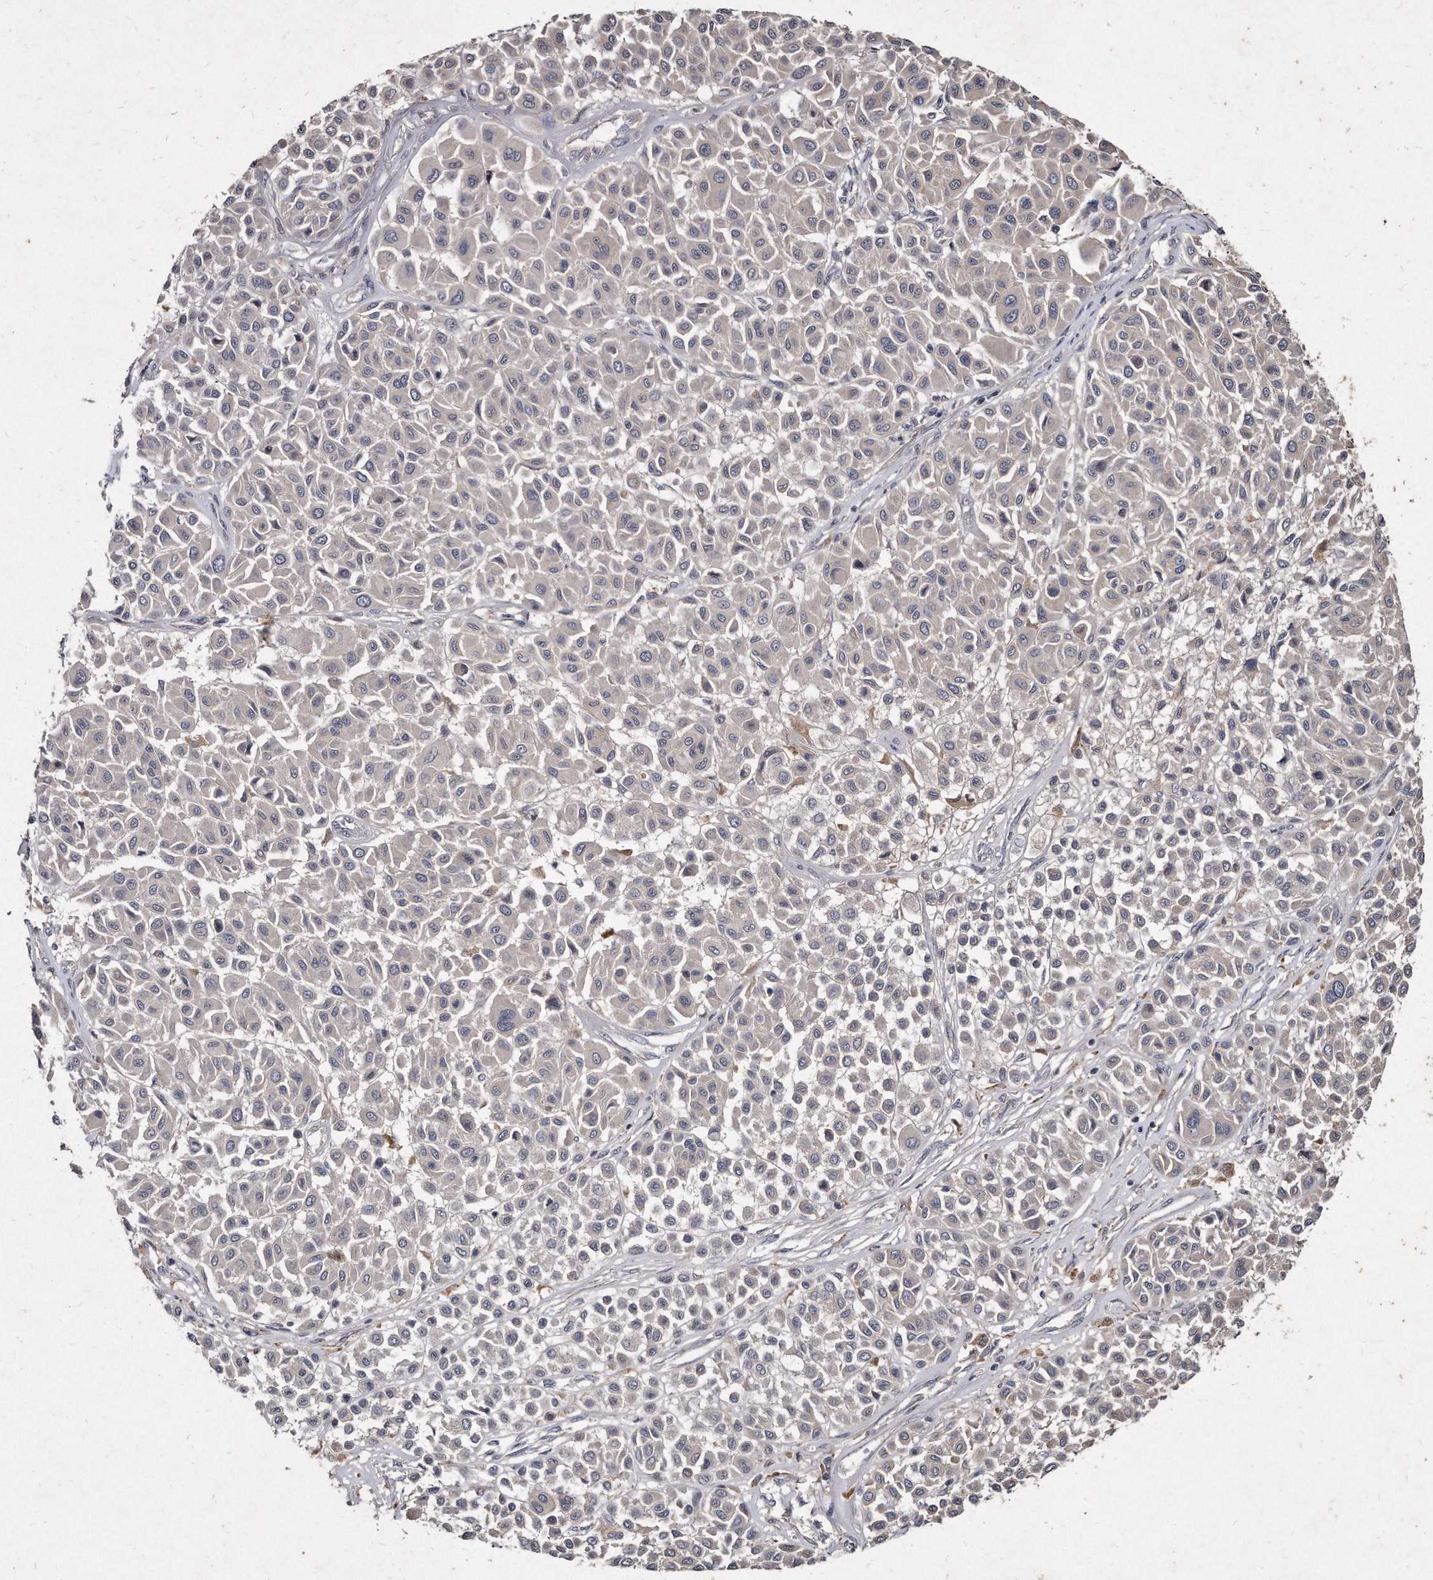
{"staining": {"intensity": "negative", "quantity": "none", "location": "none"}, "tissue": "melanoma", "cell_type": "Tumor cells", "image_type": "cancer", "snomed": [{"axis": "morphology", "description": "Malignant melanoma, Metastatic site"}, {"axis": "topography", "description": "Soft tissue"}], "caption": "High magnification brightfield microscopy of malignant melanoma (metastatic site) stained with DAB (3,3'-diaminobenzidine) (brown) and counterstained with hematoxylin (blue): tumor cells show no significant positivity.", "gene": "KLHDC3", "patient": {"sex": "male", "age": 41}}